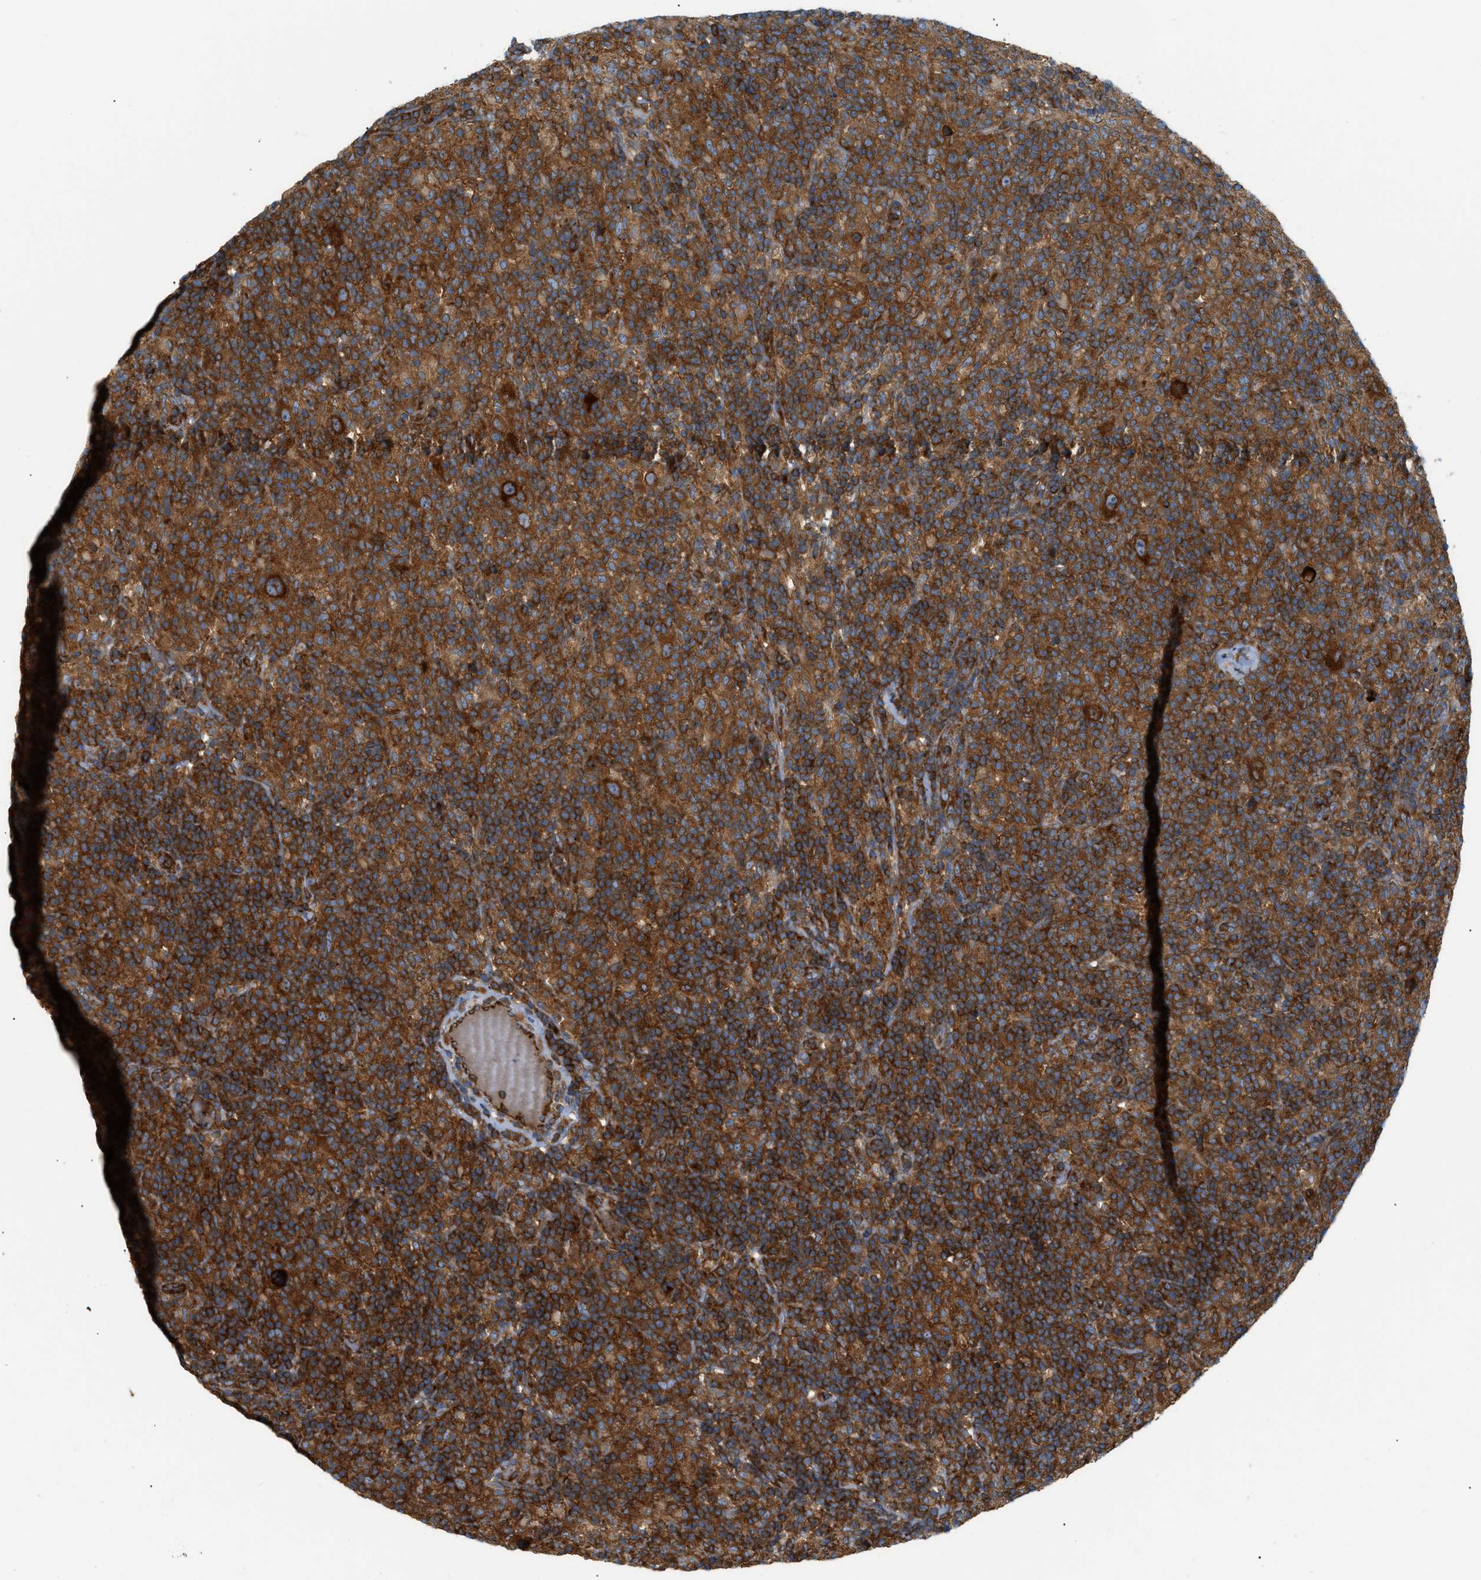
{"staining": {"intensity": "strong", "quantity": ">75%", "location": "cytoplasmic/membranous"}, "tissue": "lymphoma", "cell_type": "Tumor cells", "image_type": "cancer", "snomed": [{"axis": "morphology", "description": "Hodgkin's disease, NOS"}, {"axis": "topography", "description": "Lymph node"}], "caption": "This histopathology image exhibits Hodgkin's disease stained with IHC to label a protein in brown. The cytoplasmic/membranous of tumor cells show strong positivity for the protein. Nuclei are counter-stained blue.", "gene": "GPAT4", "patient": {"sex": "male", "age": 70}}